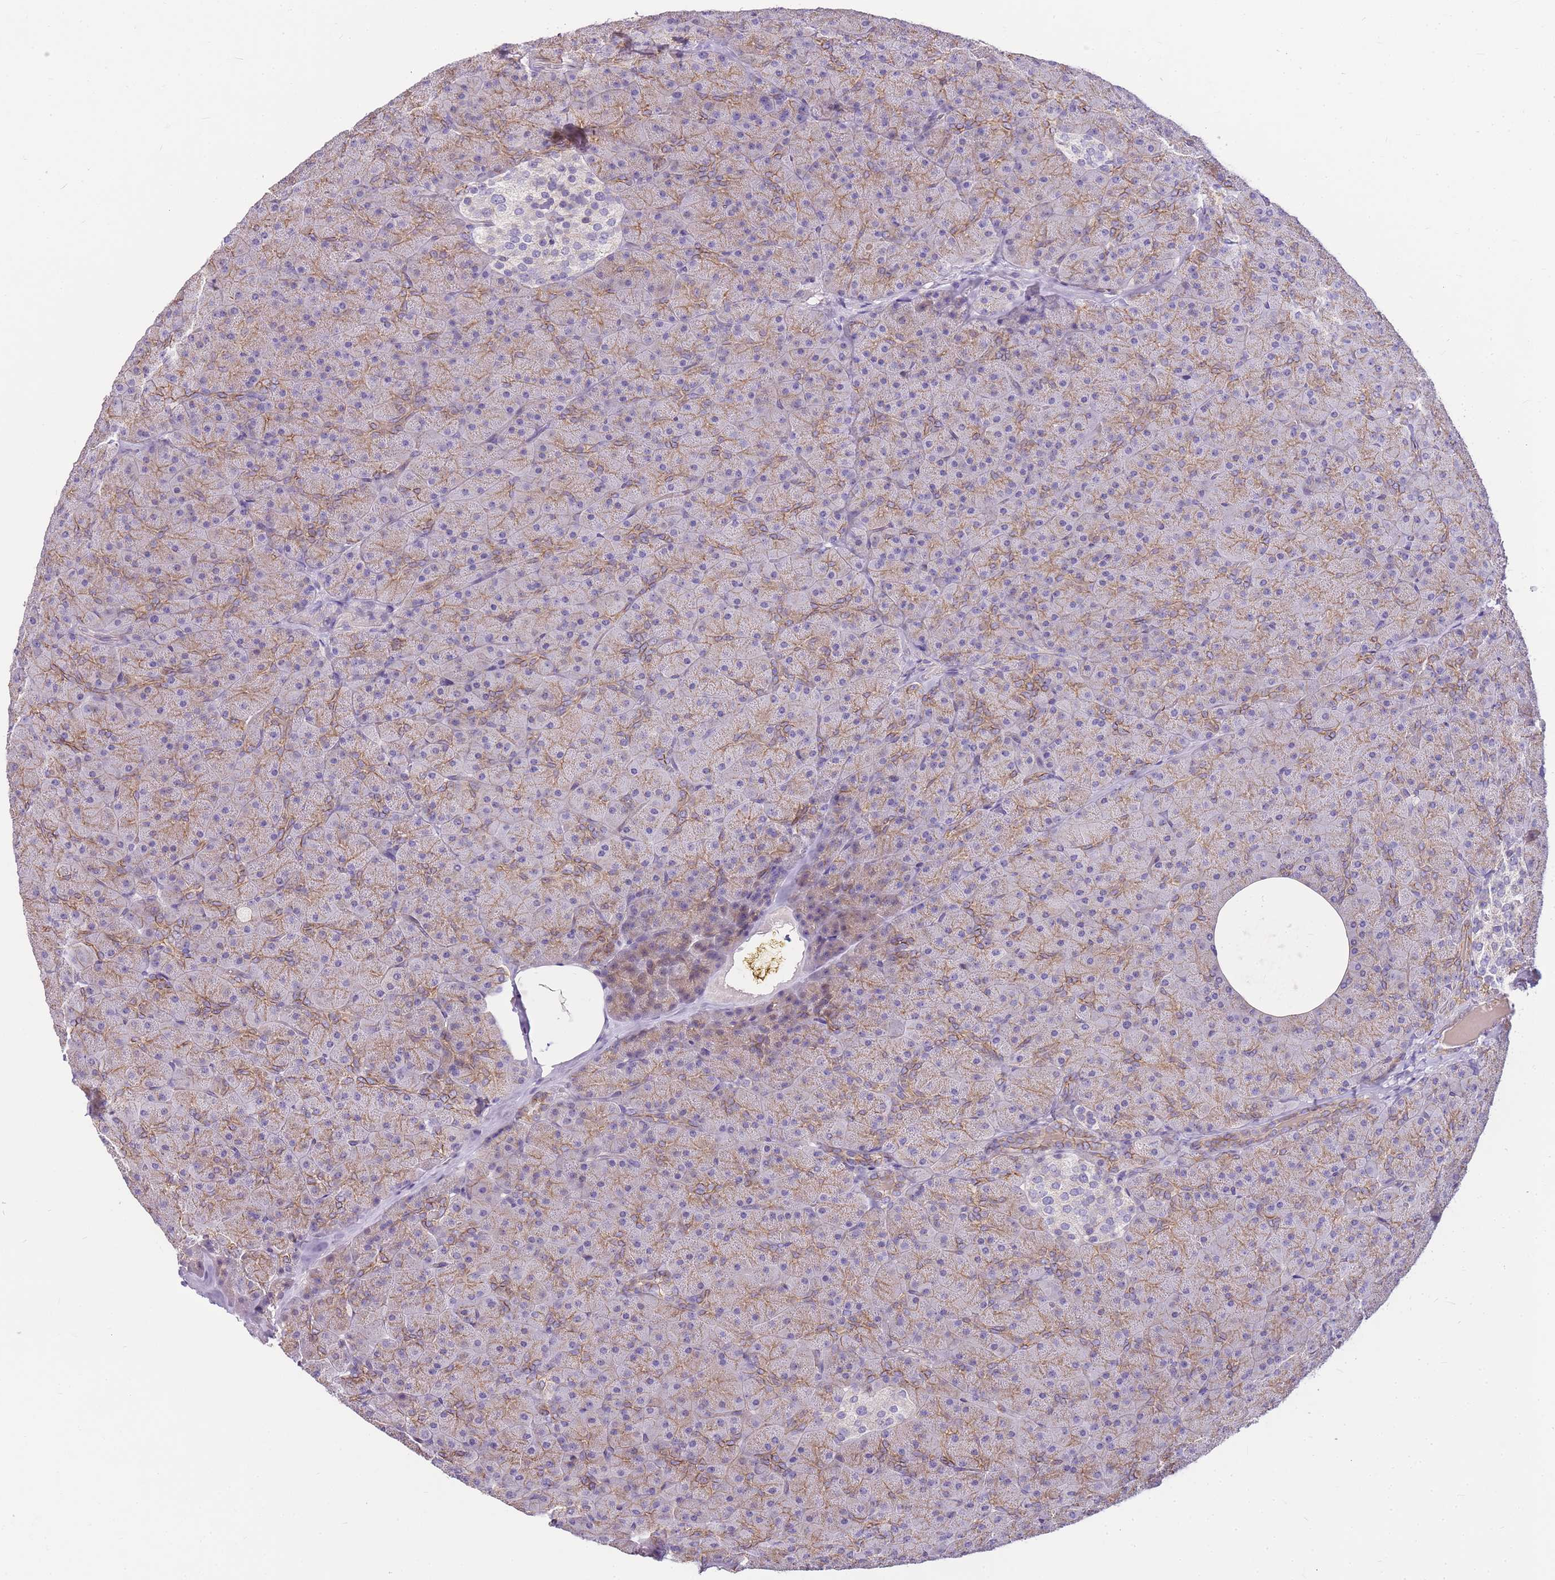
{"staining": {"intensity": "moderate", "quantity": ">75%", "location": "cytoplasmic/membranous"}, "tissue": "pancreas", "cell_type": "Exocrine glandular cells", "image_type": "normal", "snomed": [{"axis": "morphology", "description": "Normal tissue, NOS"}, {"axis": "topography", "description": "Pancreas"}], "caption": "Immunohistochemistry micrograph of benign pancreas: pancreas stained using IHC displays medium levels of moderate protein expression localized specifically in the cytoplasmic/membranous of exocrine glandular cells, appearing as a cytoplasmic/membranous brown color.", "gene": "CLBA1", "patient": {"sex": "male", "age": 36}}